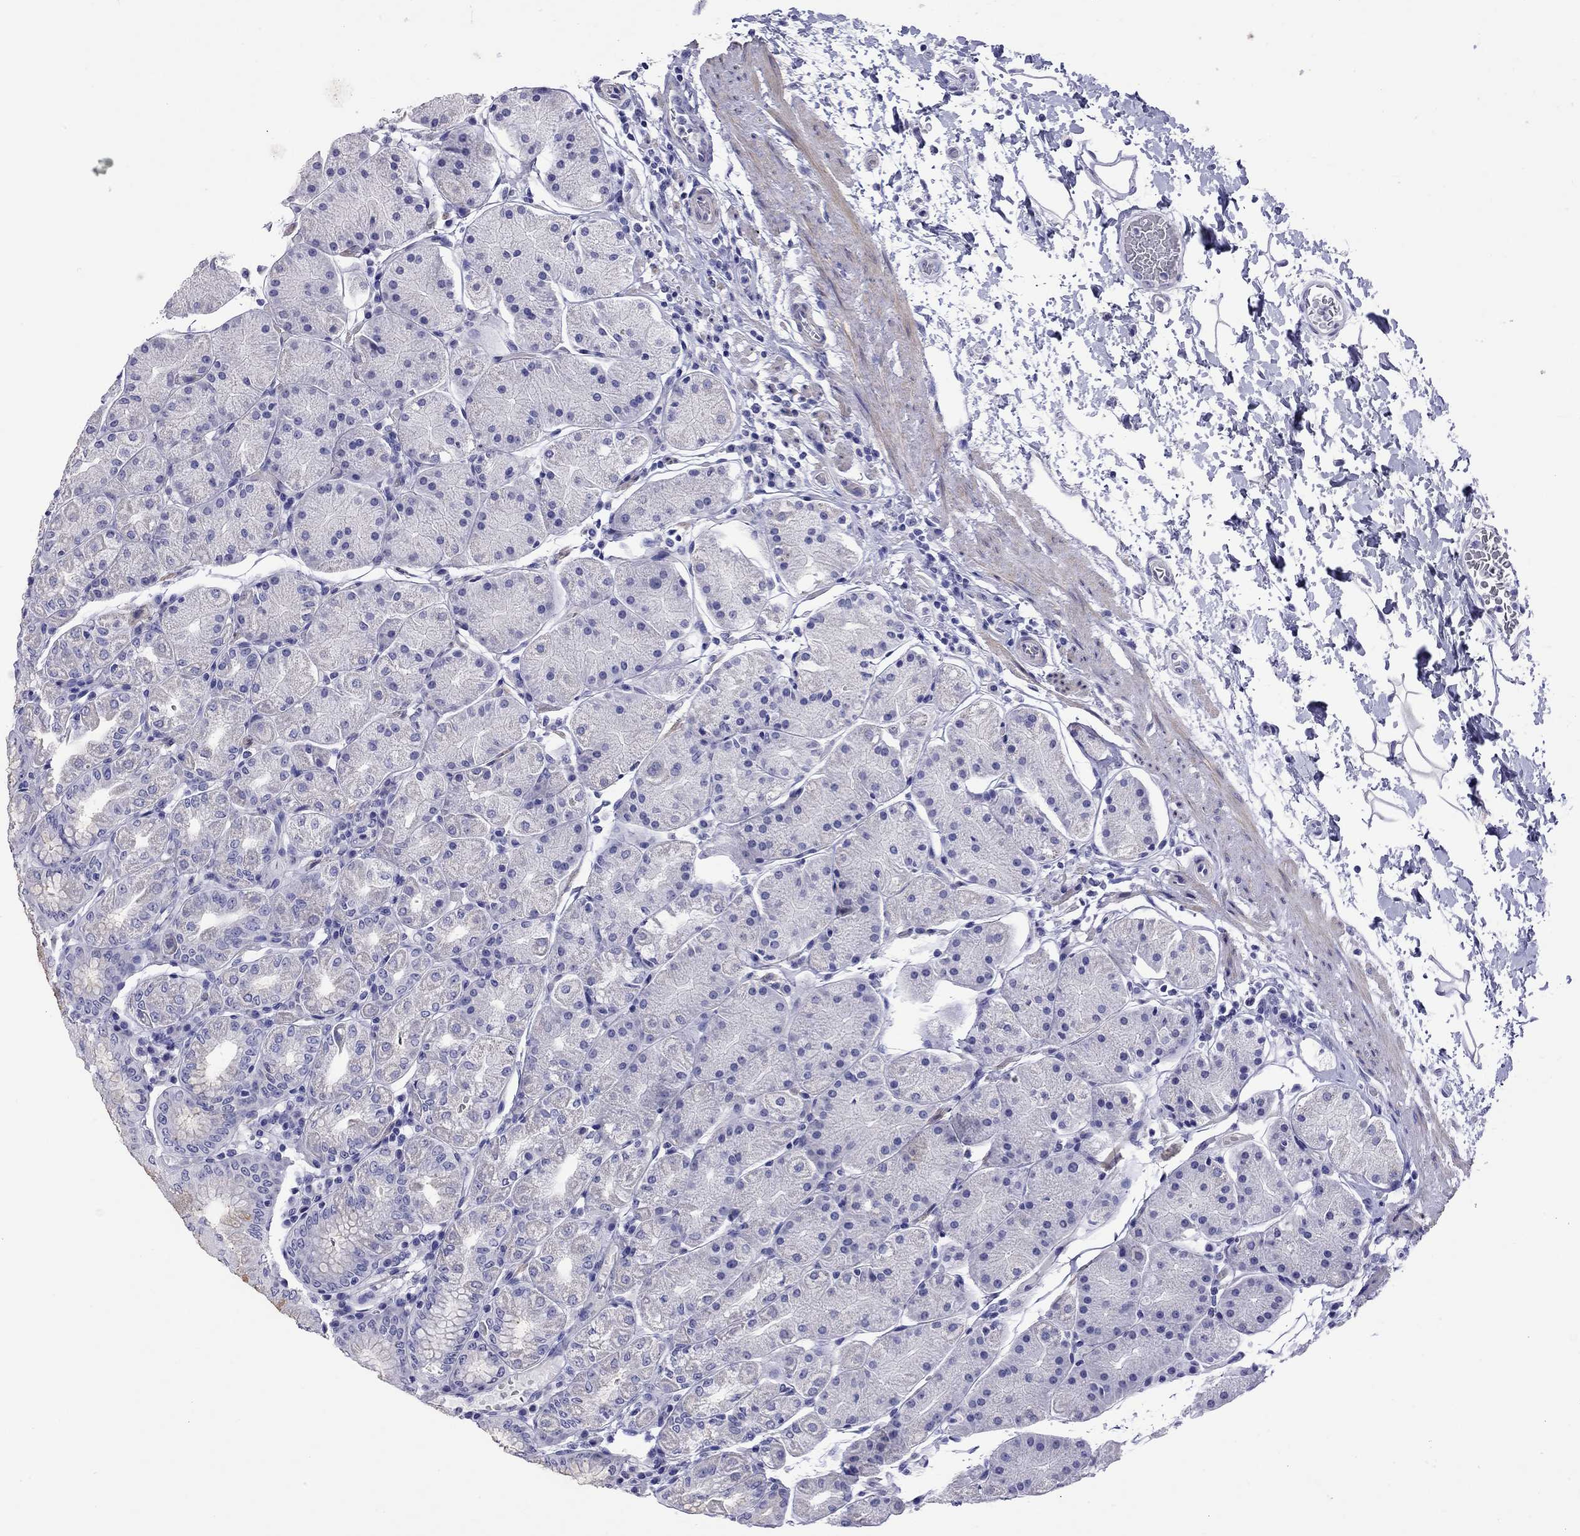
{"staining": {"intensity": "negative", "quantity": "none", "location": "none"}, "tissue": "stomach", "cell_type": "Glandular cells", "image_type": "normal", "snomed": [{"axis": "morphology", "description": "Normal tissue, NOS"}, {"axis": "topography", "description": "Stomach"}], "caption": "Image shows no protein staining in glandular cells of benign stomach. The staining was performed using DAB (3,3'-diaminobenzidine) to visualize the protein expression in brown, while the nuclei were stained in blue with hematoxylin (Magnification: 20x).", "gene": "KIAA2012", "patient": {"sex": "male", "age": 54}}